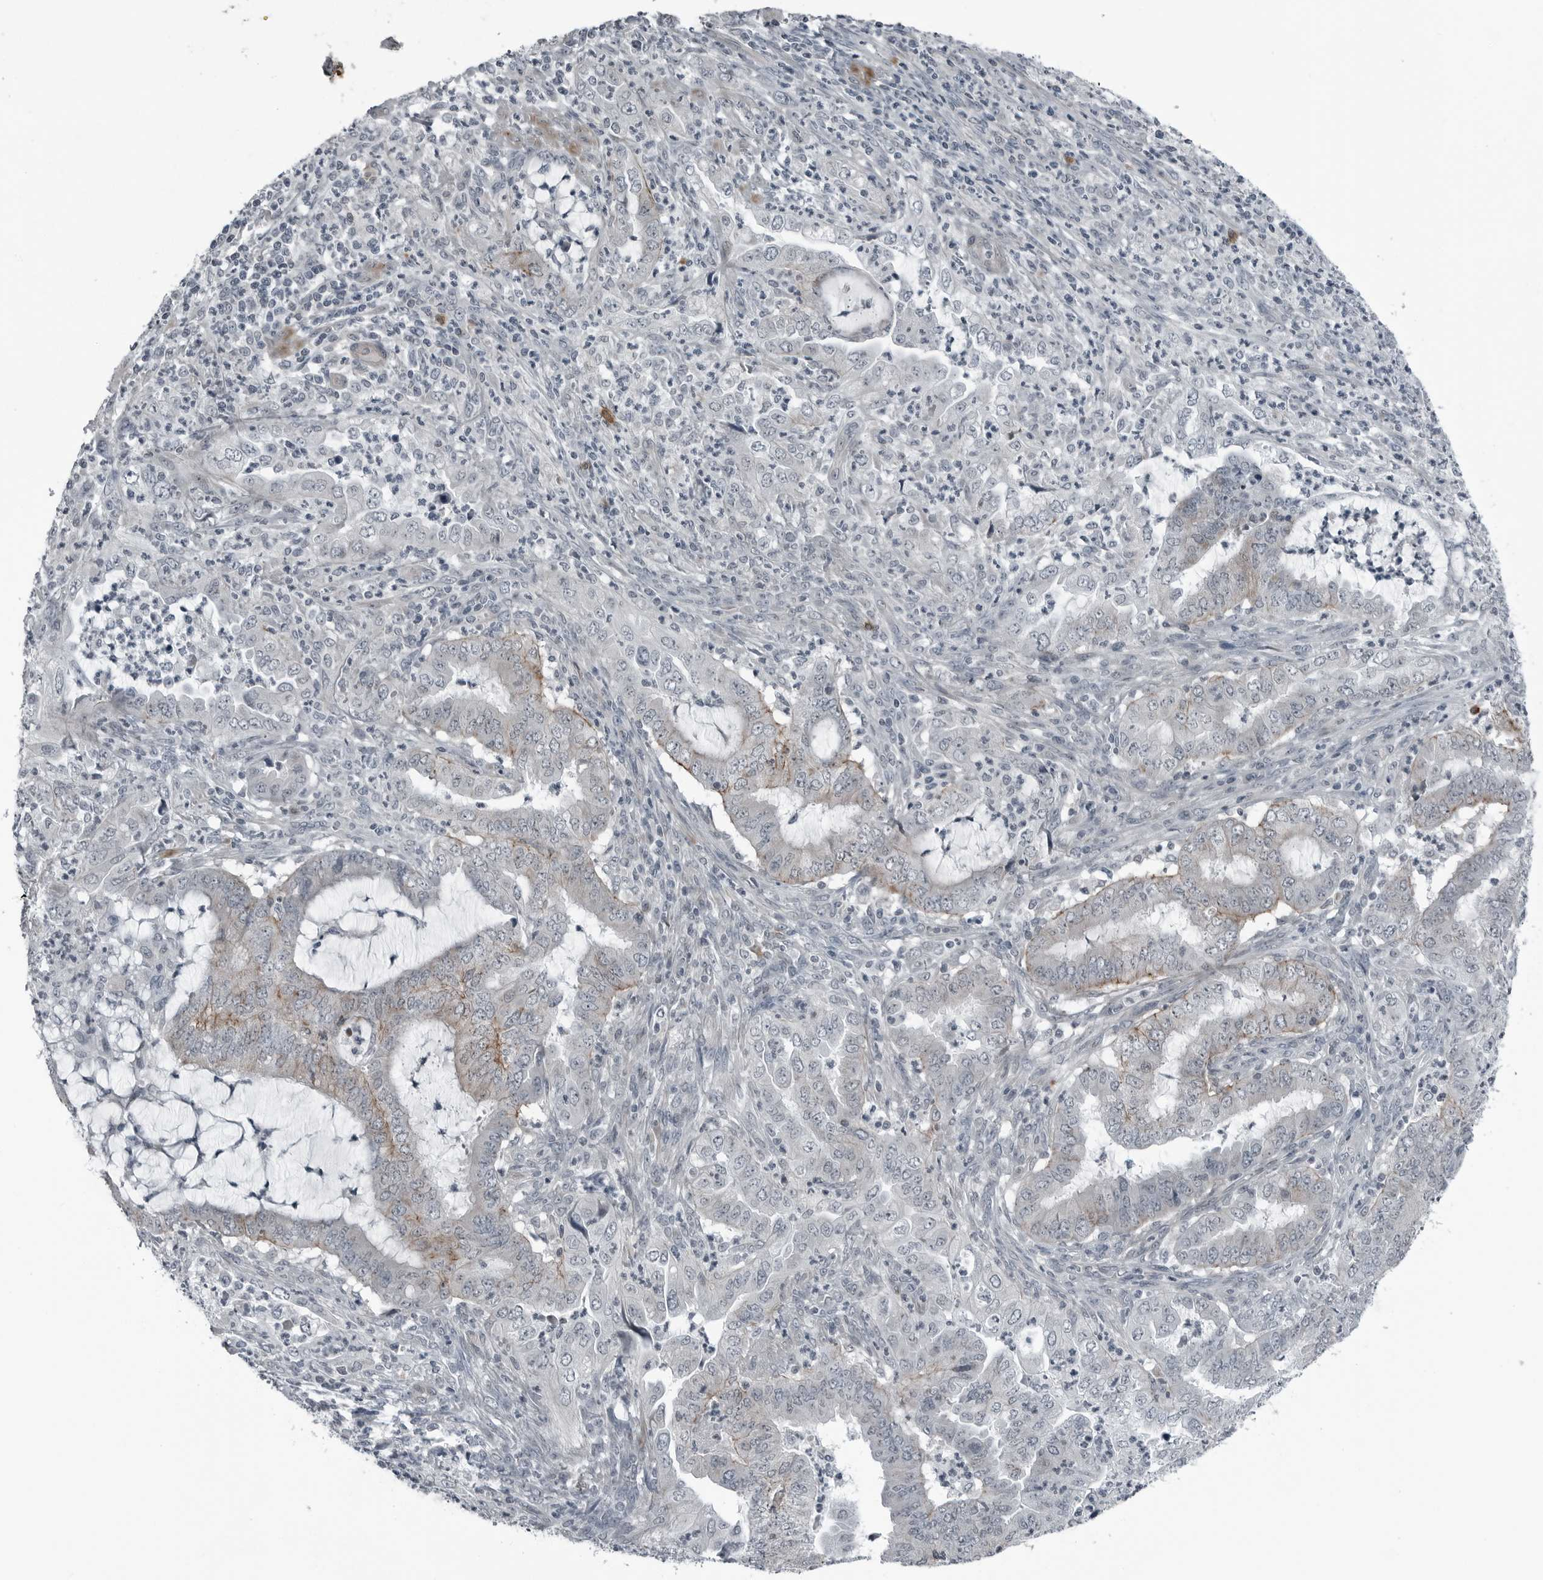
{"staining": {"intensity": "weak", "quantity": "25%-75%", "location": "cytoplasmic/membranous"}, "tissue": "endometrial cancer", "cell_type": "Tumor cells", "image_type": "cancer", "snomed": [{"axis": "morphology", "description": "Adenocarcinoma, NOS"}, {"axis": "topography", "description": "Endometrium"}], "caption": "Endometrial adenocarcinoma stained for a protein (brown) displays weak cytoplasmic/membranous positive staining in approximately 25%-75% of tumor cells.", "gene": "GAK", "patient": {"sex": "female", "age": 51}}